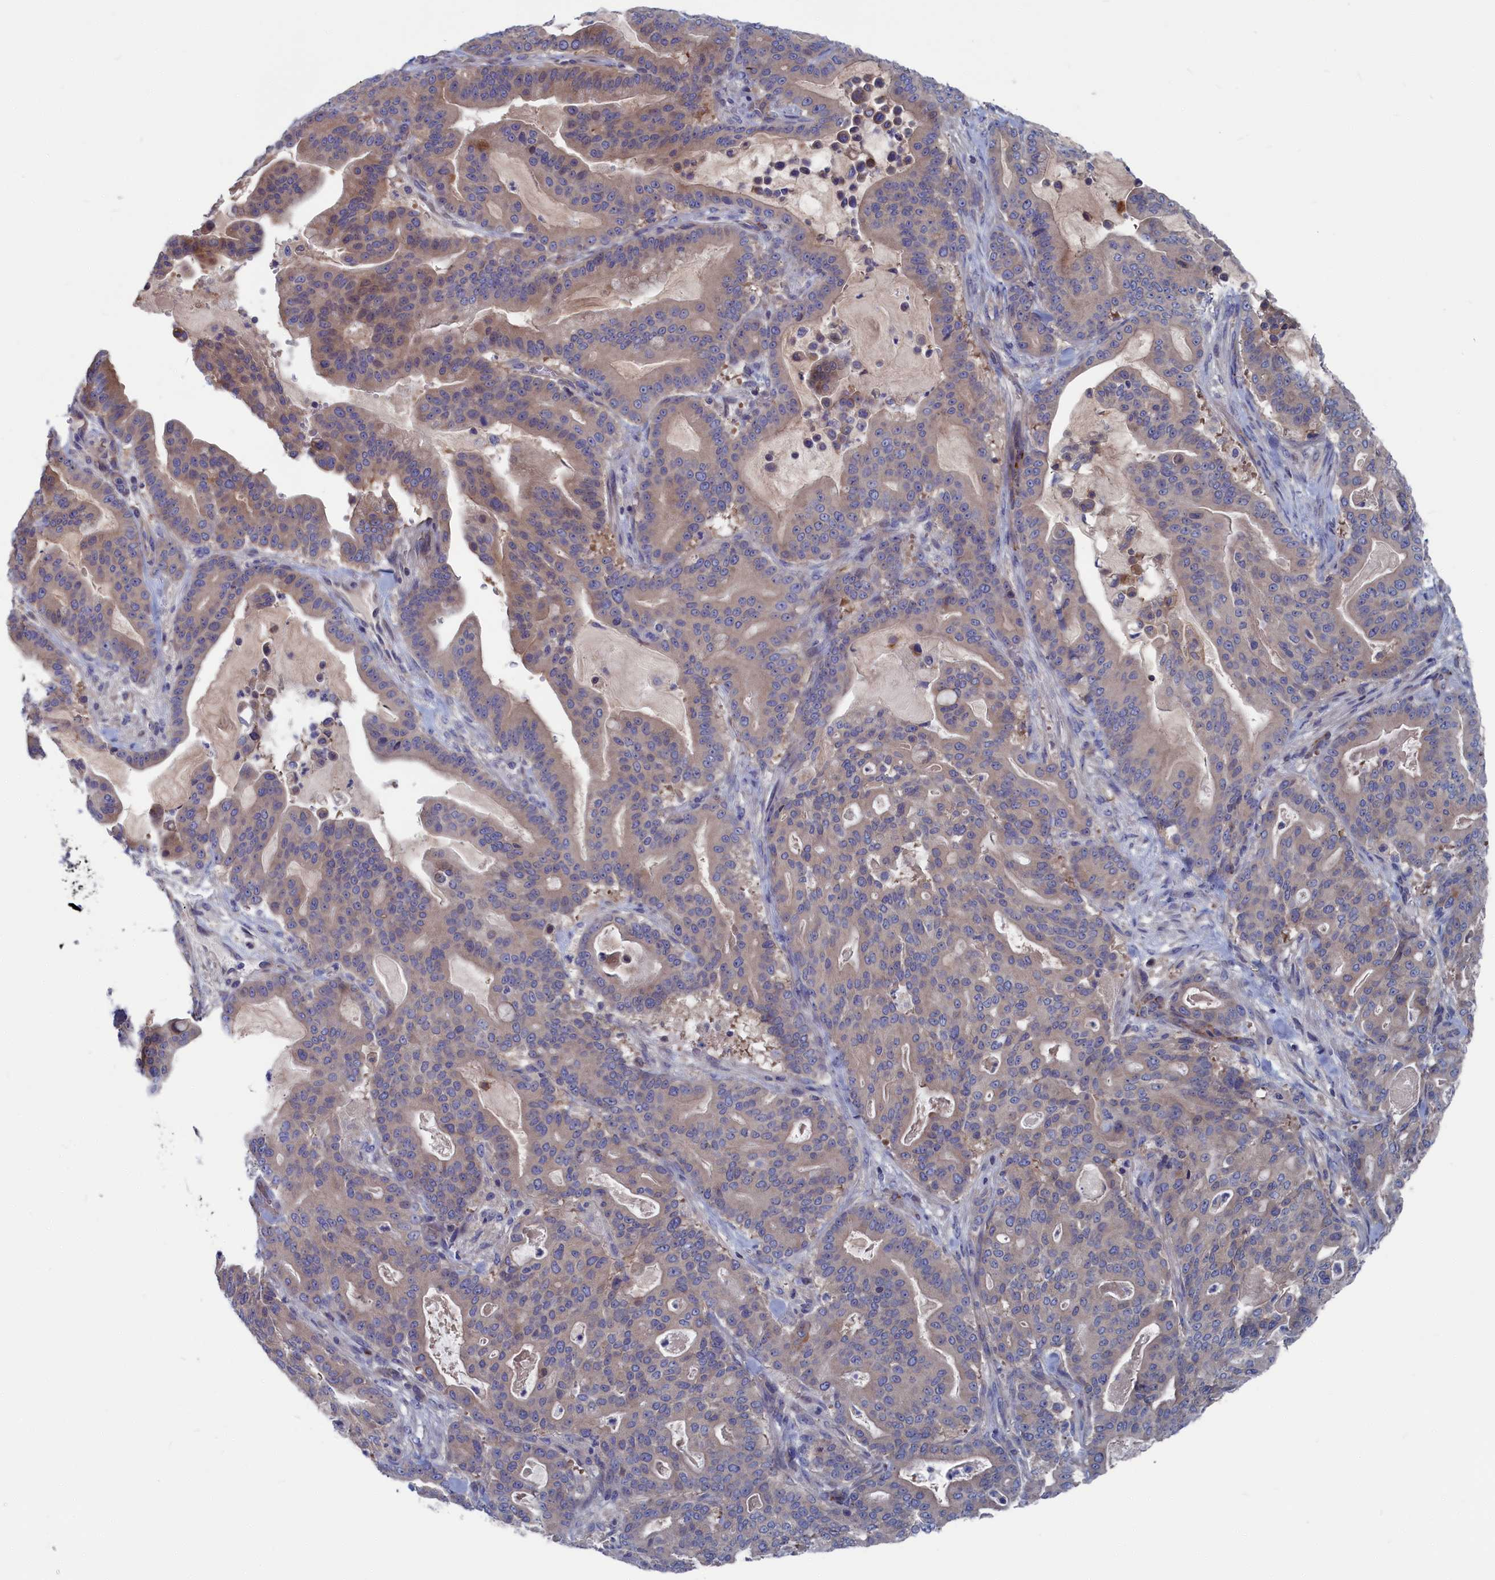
{"staining": {"intensity": "weak", "quantity": "<25%", "location": "cytoplasmic/membranous"}, "tissue": "pancreatic cancer", "cell_type": "Tumor cells", "image_type": "cancer", "snomed": [{"axis": "morphology", "description": "Adenocarcinoma, NOS"}, {"axis": "topography", "description": "Pancreas"}], "caption": "Immunohistochemistry of adenocarcinoma (pancreatic) exhibits no staining in tumor cells.", "gene": "CEND1", "patient": {"sex": "male", "age": 63}}